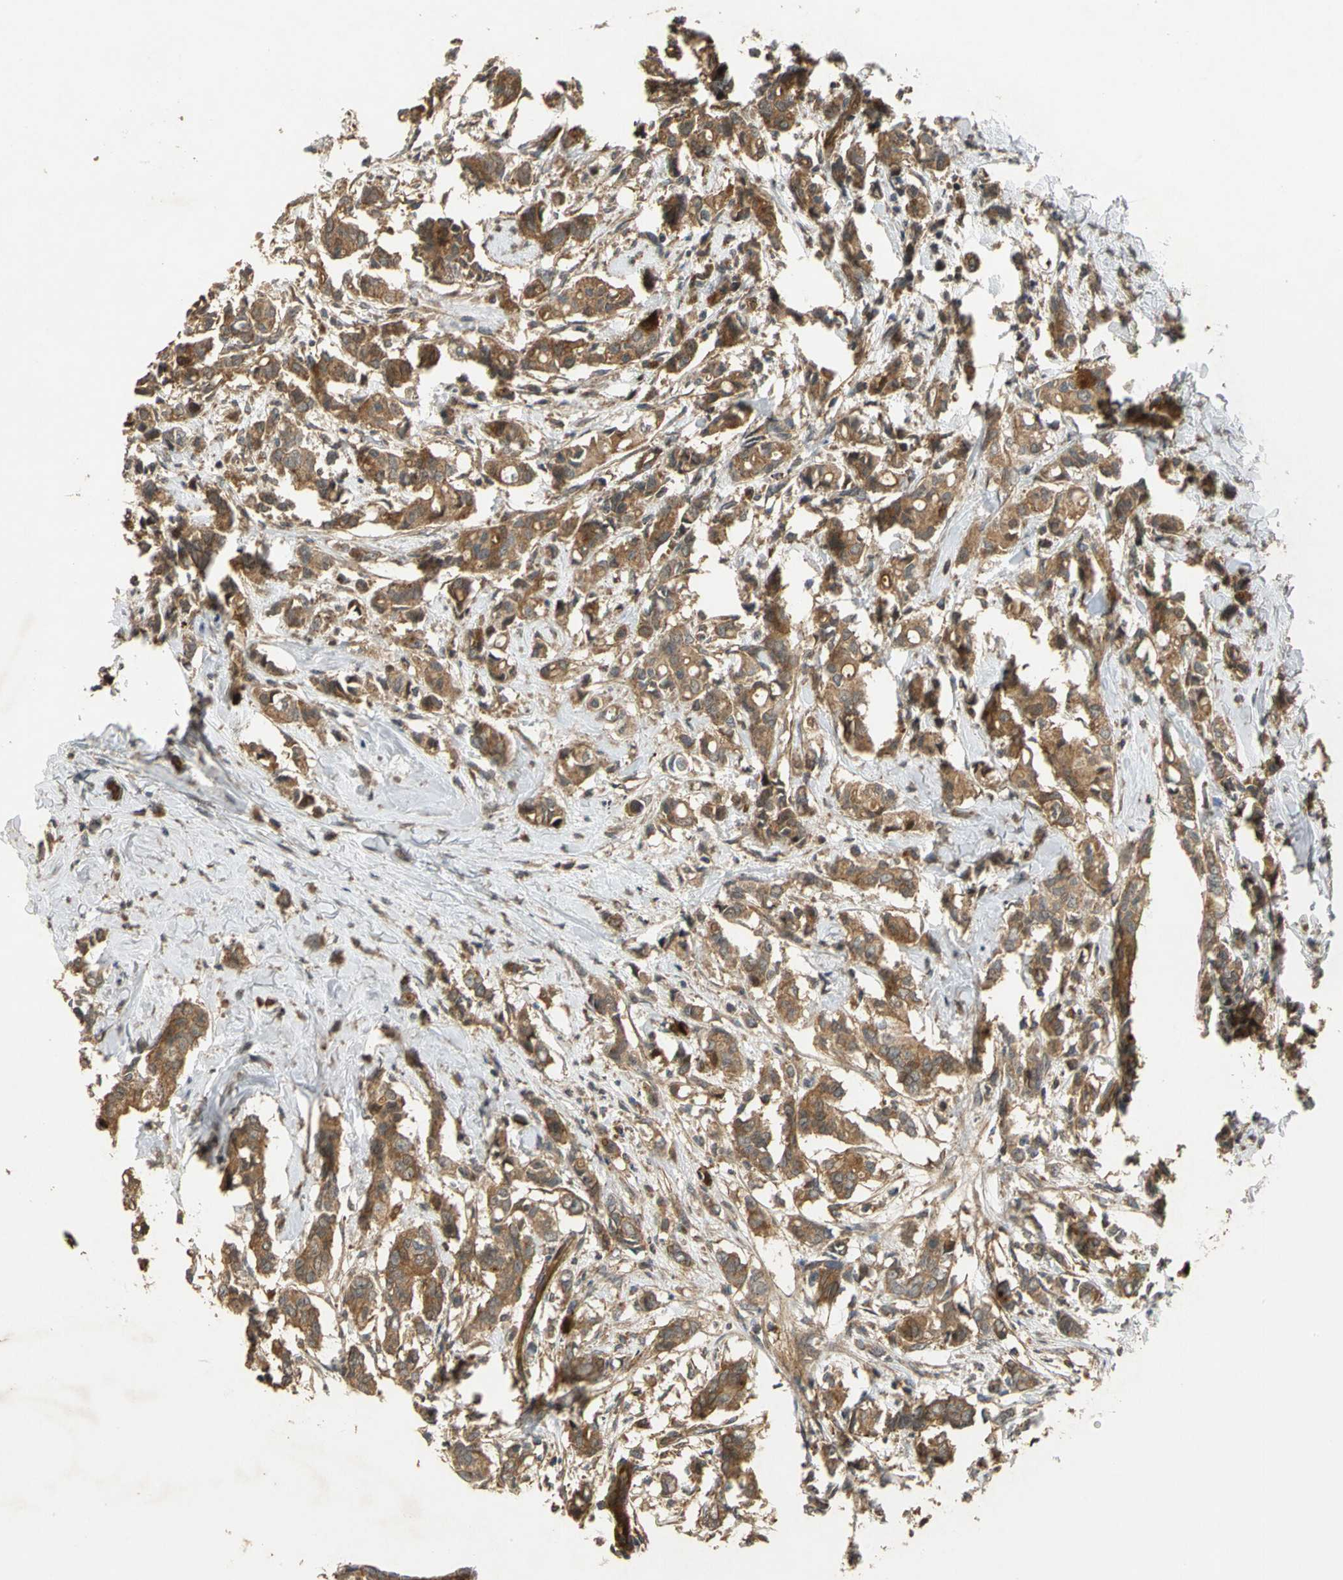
{"staining": {"intensity": "strong", "quantity": ">75%", "location": "cytoplasmic/membranous"}, "tissue": "breast cancer", "cell_type": "Tumor cells", "image_type": "cancer", "snomed": [{"axis": "morphology", "description": "Duct carcinoma"}, {"axis": "topography", "description": "Breast"}], "caption": "This histopathology image displays immunohistochemistry staining of human breast cancer (invasive ductal carcinoma), with high strong cytoplasmic/membranous positivity in about >75% of tumor cells.", "gene": "IL17RB", "patient": {"sex": "female", "age": 84}}